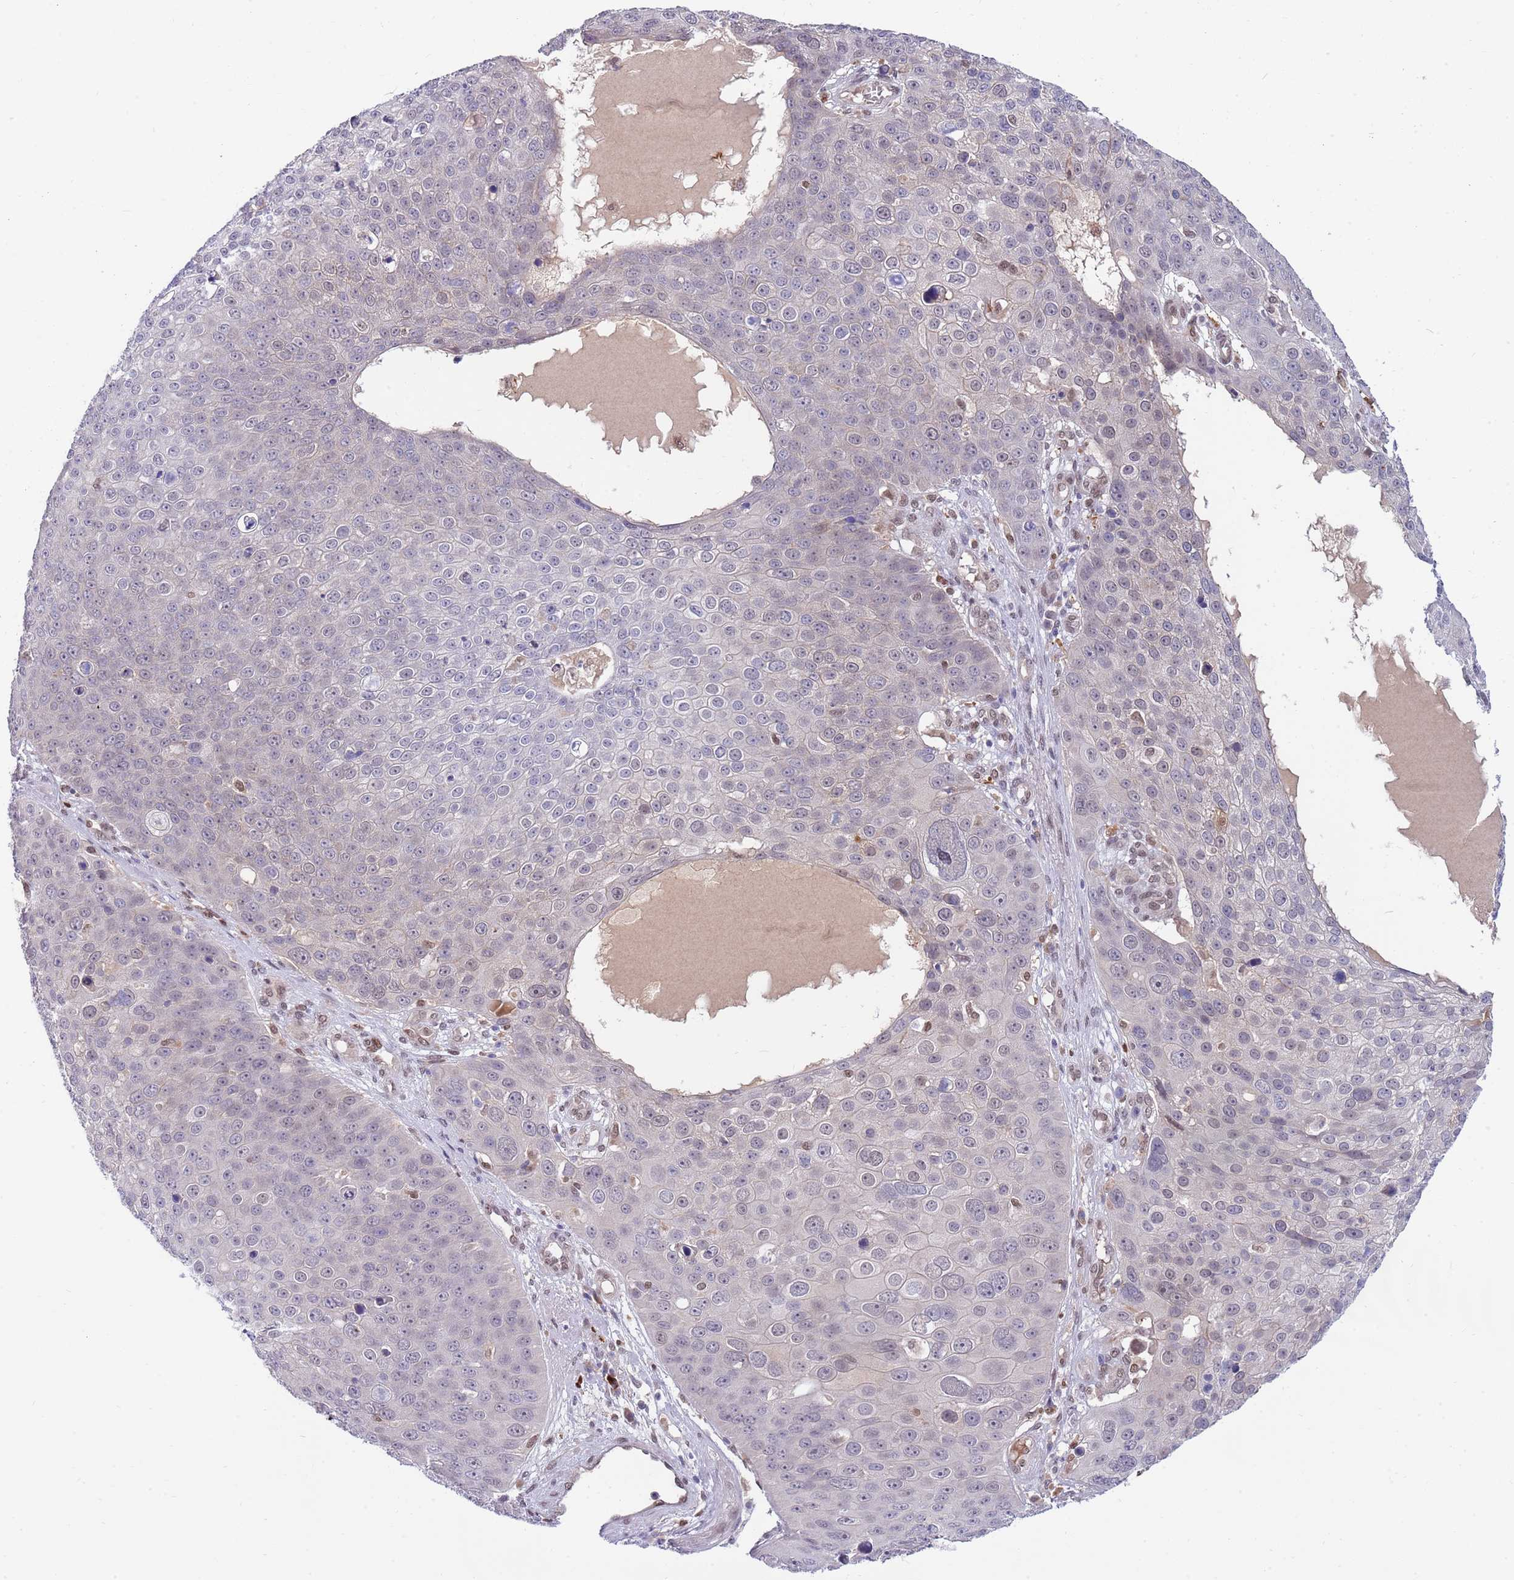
{"staining": {"intensity": "negative", "quantity": "none", "location": "none"}, "tissue": "skin cancer", "cell_type": "Tumor cells", "image_type": "cancer", "snomed": [{"axis": "morphology", "description": "Squamous cell carcinoma, NOS"}, {"axis": "topography", "description": "Skin"}], "caption": "Photomicrograph shows no significant protein staining in tumor cells of skin cancer (squamous cell carcinoma).", "gene": "NLRP6", "patient": {"sex": "male", "age": 71}}